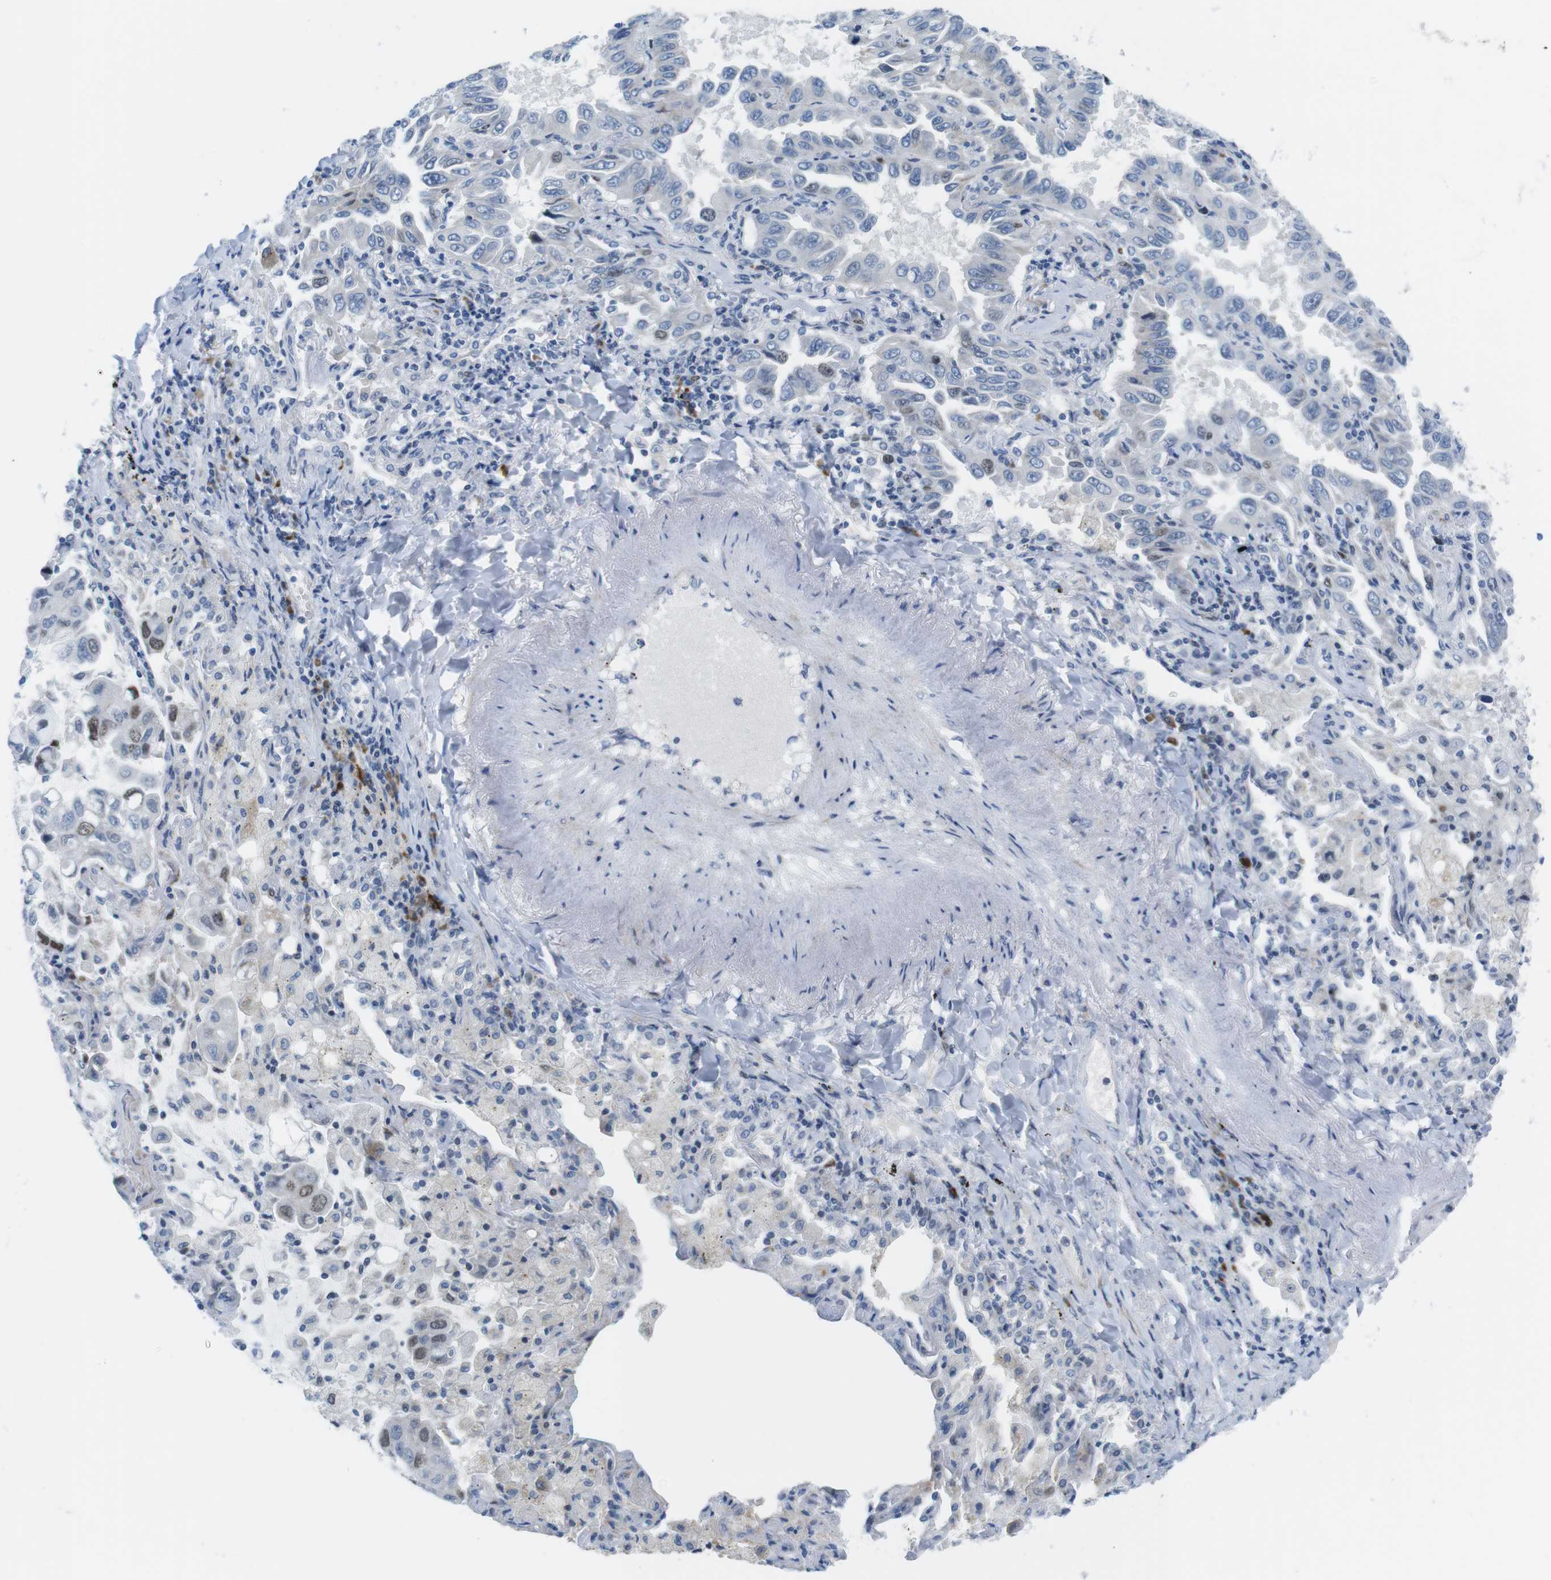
{"staining": {"intensity": "moderate", "quantity": "<25%", "location": "nuclear"}, "tissue": "lung cancer", "cell_type": "Tumor cells", "image_type": "cancer", "snomed": [{"axis": "morphology", "description": "Adenocarcinoma, NOS"}, {"axis": "topography", "description": "Lung"}], "caption": "Immunohistochemistry (IHC) (DAB) staining of lung adenocarcinoma demonstrates moderate nuclear protein expression in approximately <25% of tumor cells.", "gene": "CHAF1A", "patient": {"sex": "male", "age": 64}}